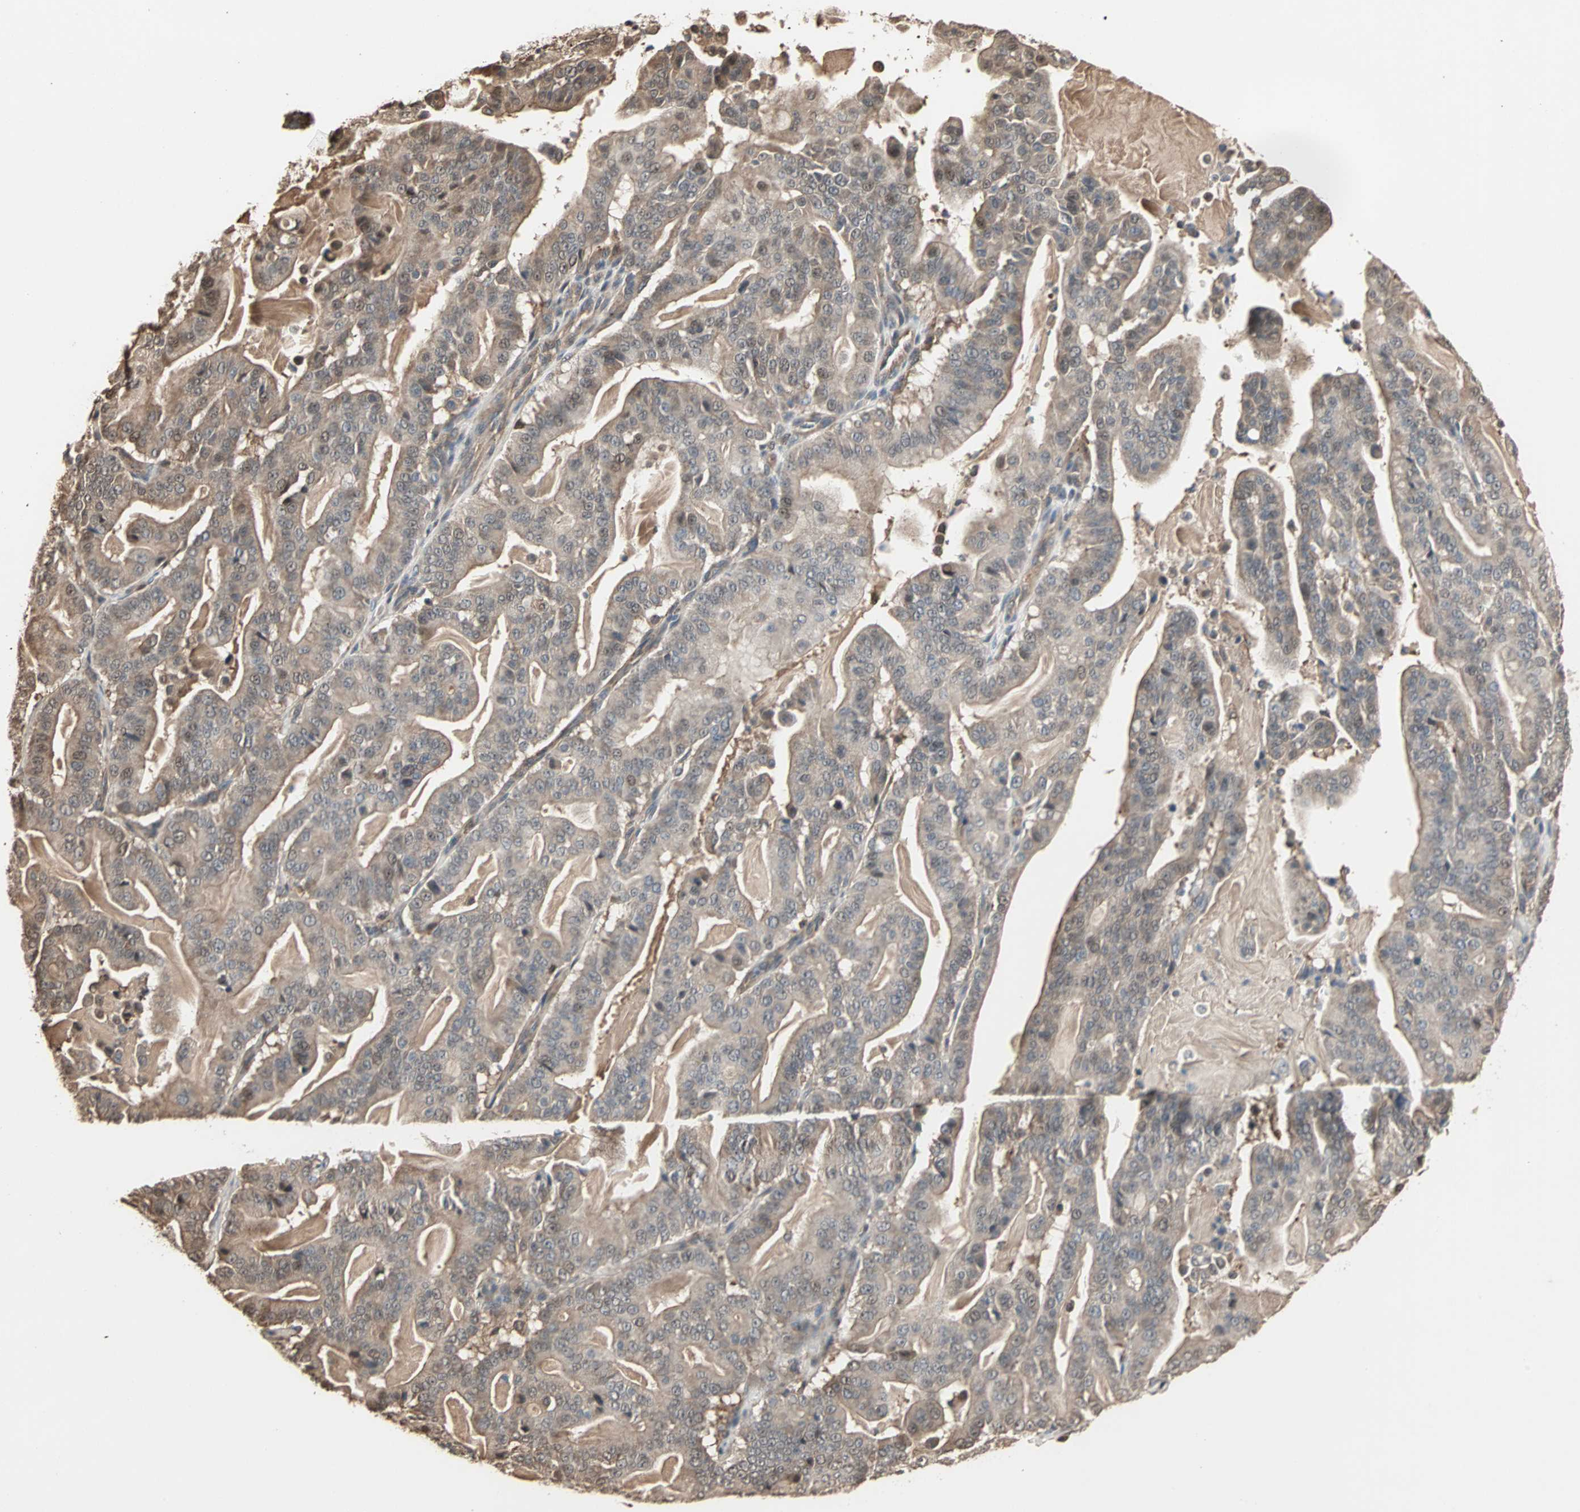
{"staining": {"intensity": "moderate", "quantity": ">75%", "location": "cytoplasmic/membranous,nuclear"}, "tissue": "pancreatic cancer", "cell_type": "Tumor cells", "image_type": "cancer", "snomed": [{"axis": "morphology", "description": "Adenocarcinoma, NOS"}, {"axis": "topography", "description": "Pancreas"}], "caption": "Immunohistochemical staining of human pancreatic cancer (adenocarcinoma) displays medium levels of moderate cytoplasmic/membranous and nuclear protein staining in about >75% of tumor cells. The protein of interest is shown in brown color, while the nuclei are stained blue.", "gene": "DRG2", "patient": {"sex": "male", "age": 63}}